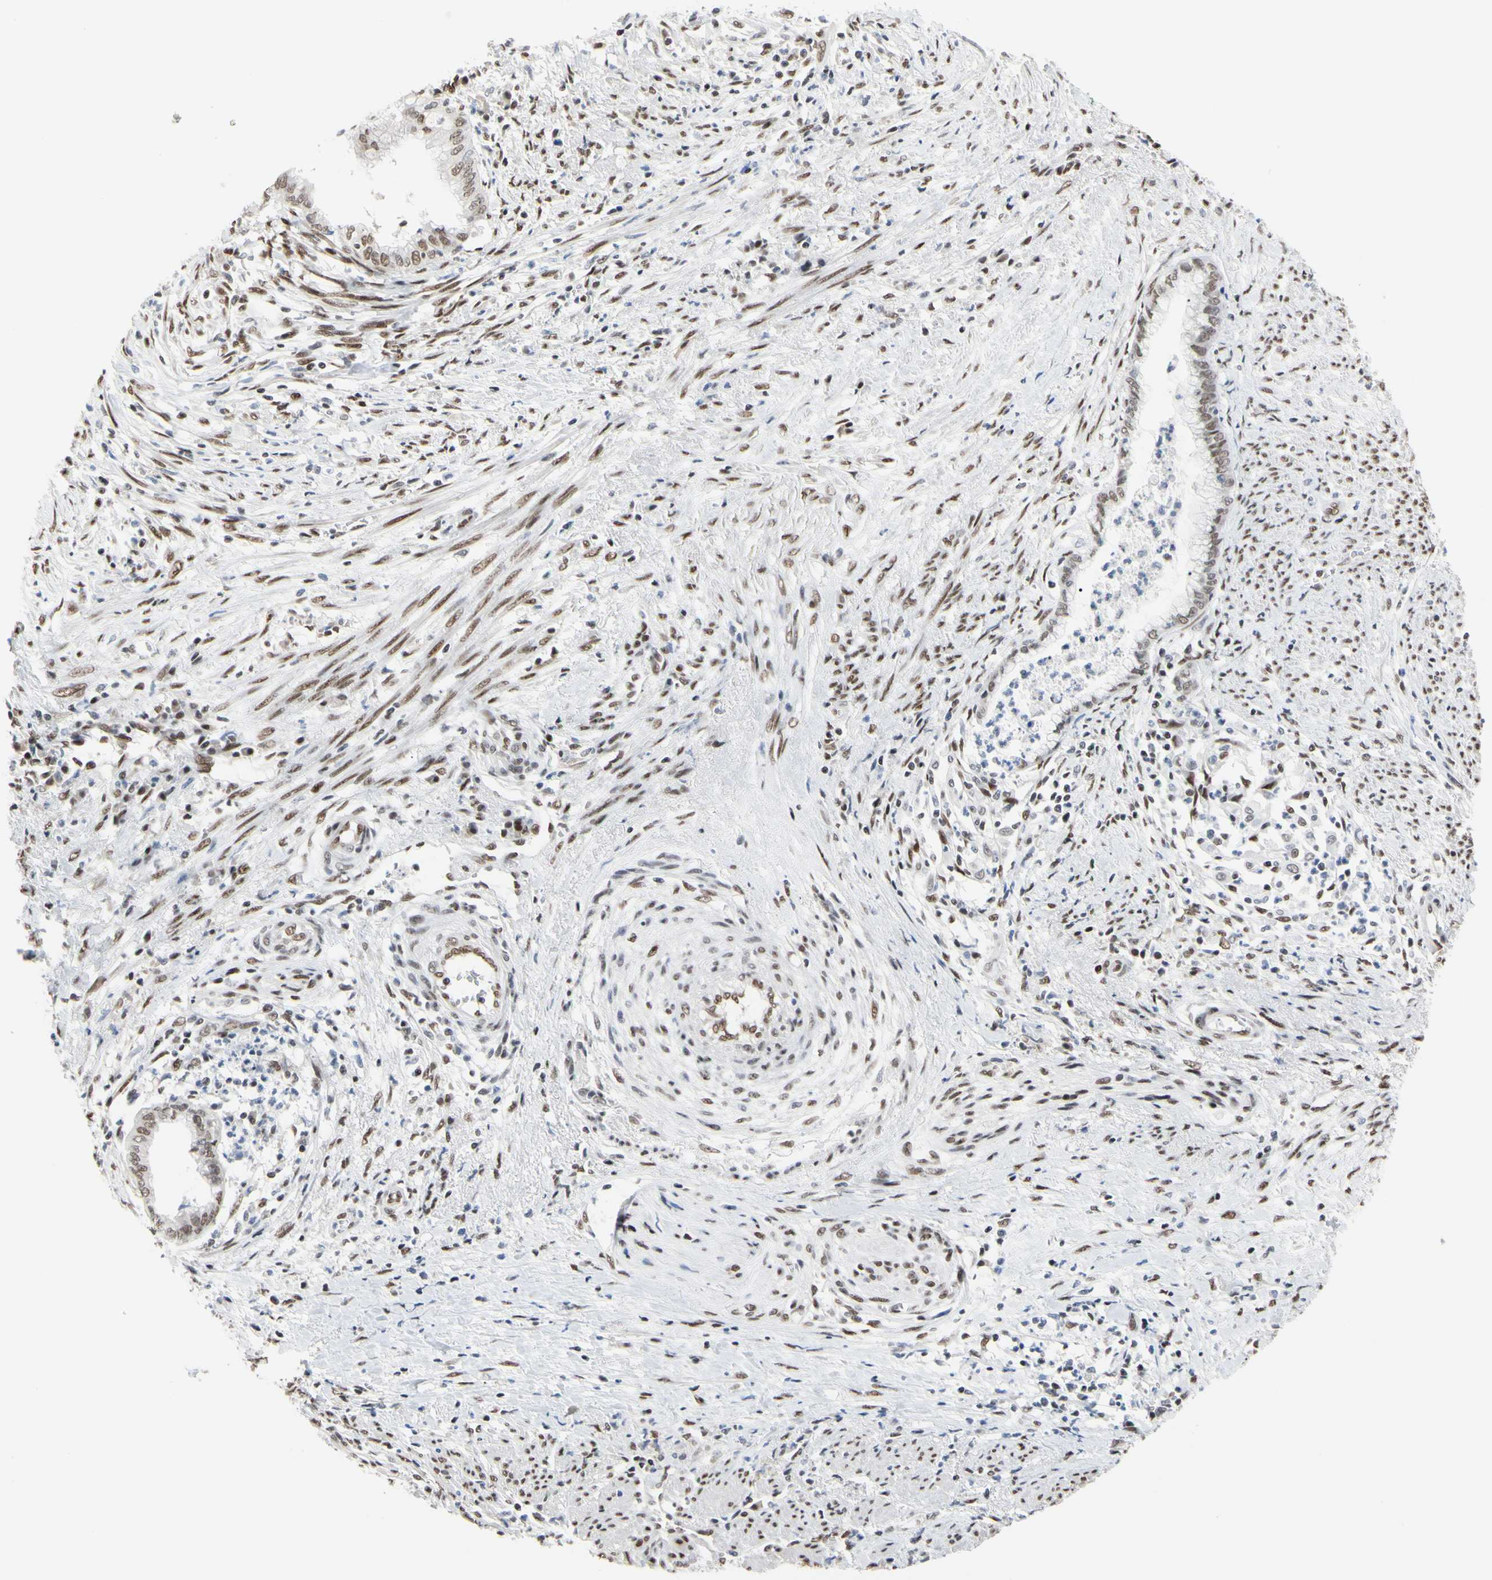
{"staining": {"intensity": "weak", "quantity": ">75%", "location": "nuclear"}, "tissue": "endometrial cancer", "cell_type": "Tumor cells", "image_type": "cancer", "snomed": [{"axis": "morphology", "description": "Necrosis, NOS"}, {"axis": "morphology", "description": "Adenocarcinoma, NOS"}, {"axis": "topography", "description": "Endometrium"}], "caption": "Endometrial cancer stained with immunohistochemistry (IHC) shows weak nuclear positivity in about >75% of tumor cells.", "gene": "FAM98B", "patient": {"sex": "female", "age": 79}}